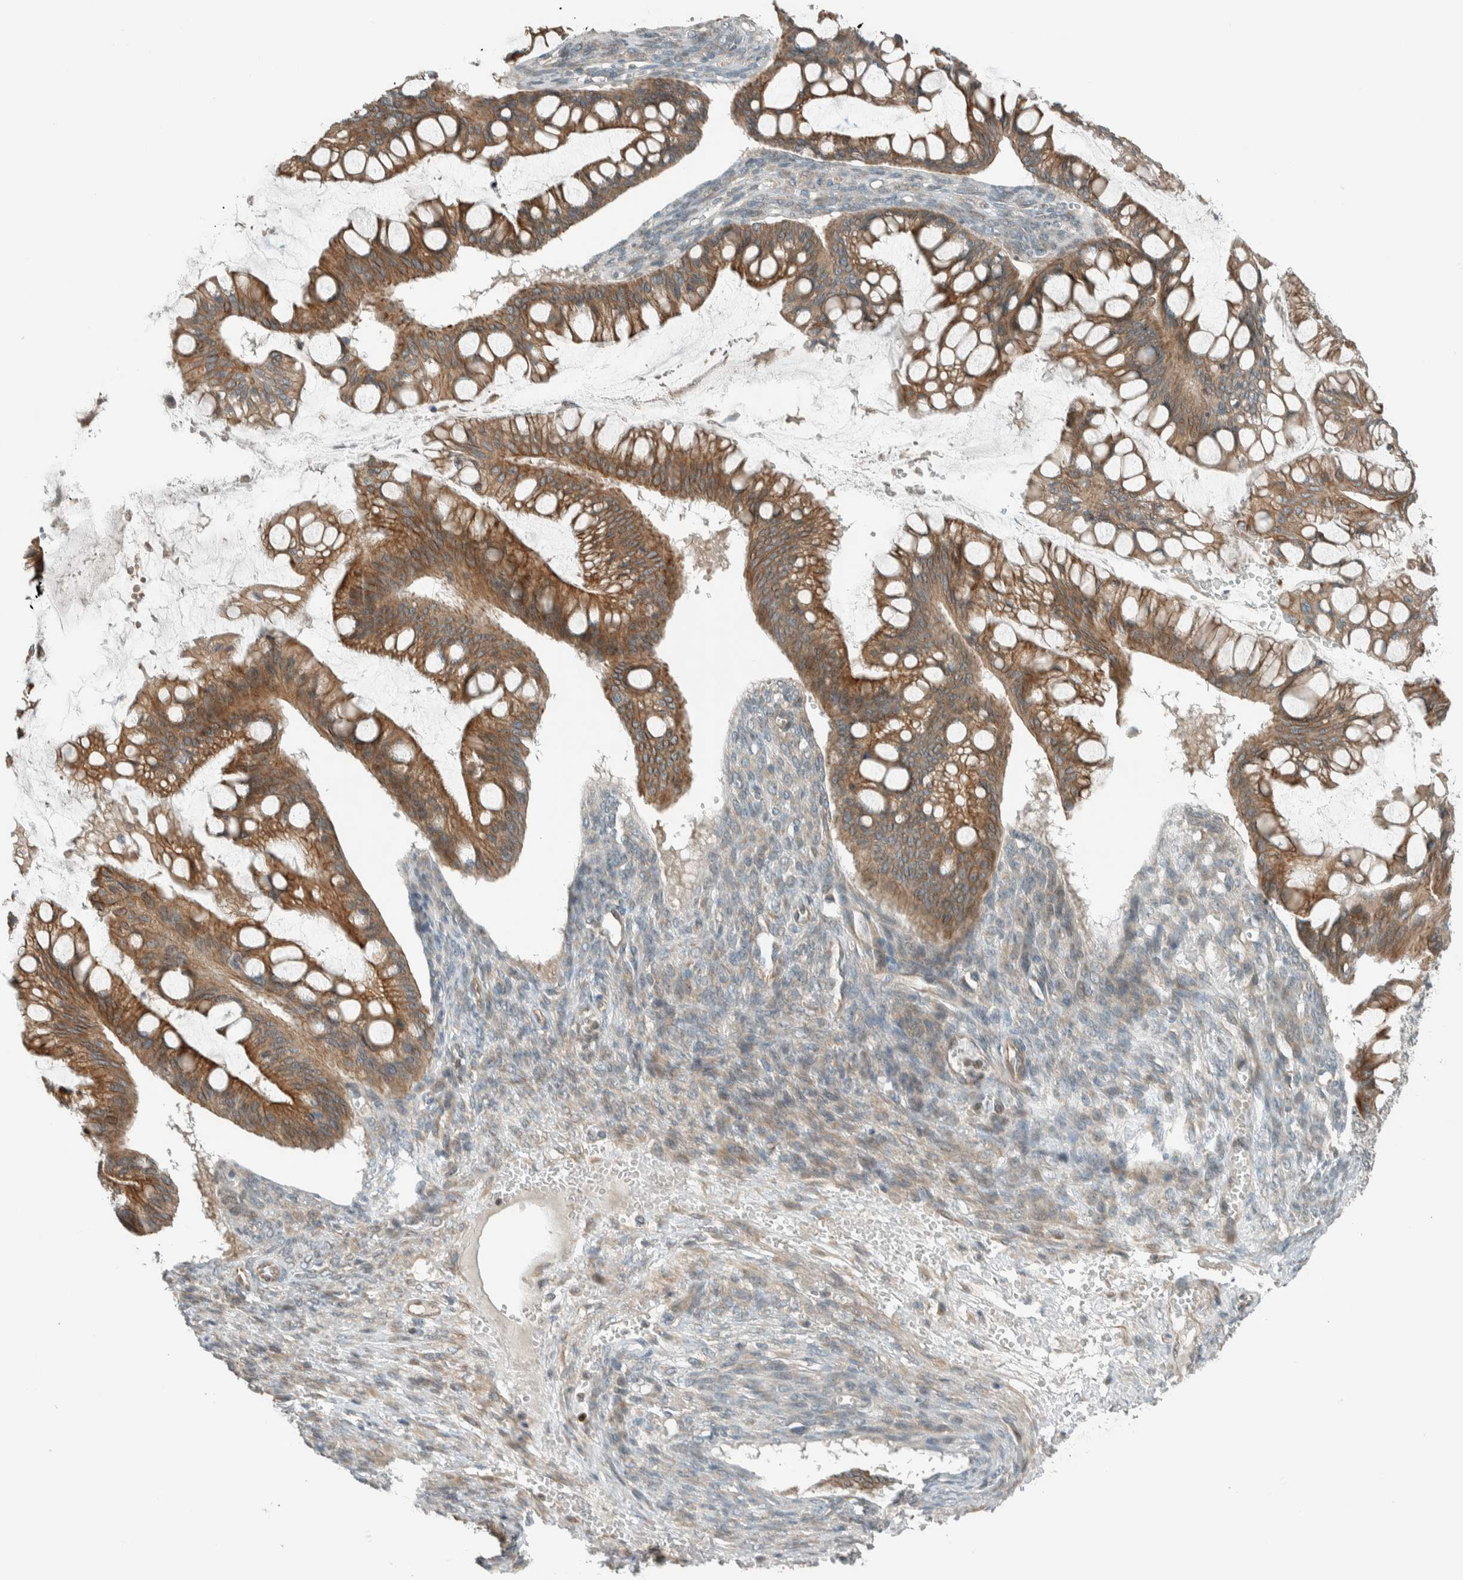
{"staining": {"intensity": "moderate", "quantity": ">75%", "location": "cytoplasmic/membranous"}, "tissue": "ovarian cancer", "cell_type": "Tumor cells", "image_type": "cancer", "snomed": [{"axis": "morphology", "description": "Cystadenocarcinoma, mucinous, NOS"}, {"axis": "topography", "description": "Ovary"}], "caption": "Immunohistochemistry (DAB) staining of human ovarian mucinous cystadenocarcinoma exhibits moderate cytoplasmic/membranous protein positivity in approximately >75% of tumor cells. The protein of interest is shown in brown color, while the nuclei are stained blue.", "gene": "SEL1L", "patient": {"sex": "female", "age": 73}}